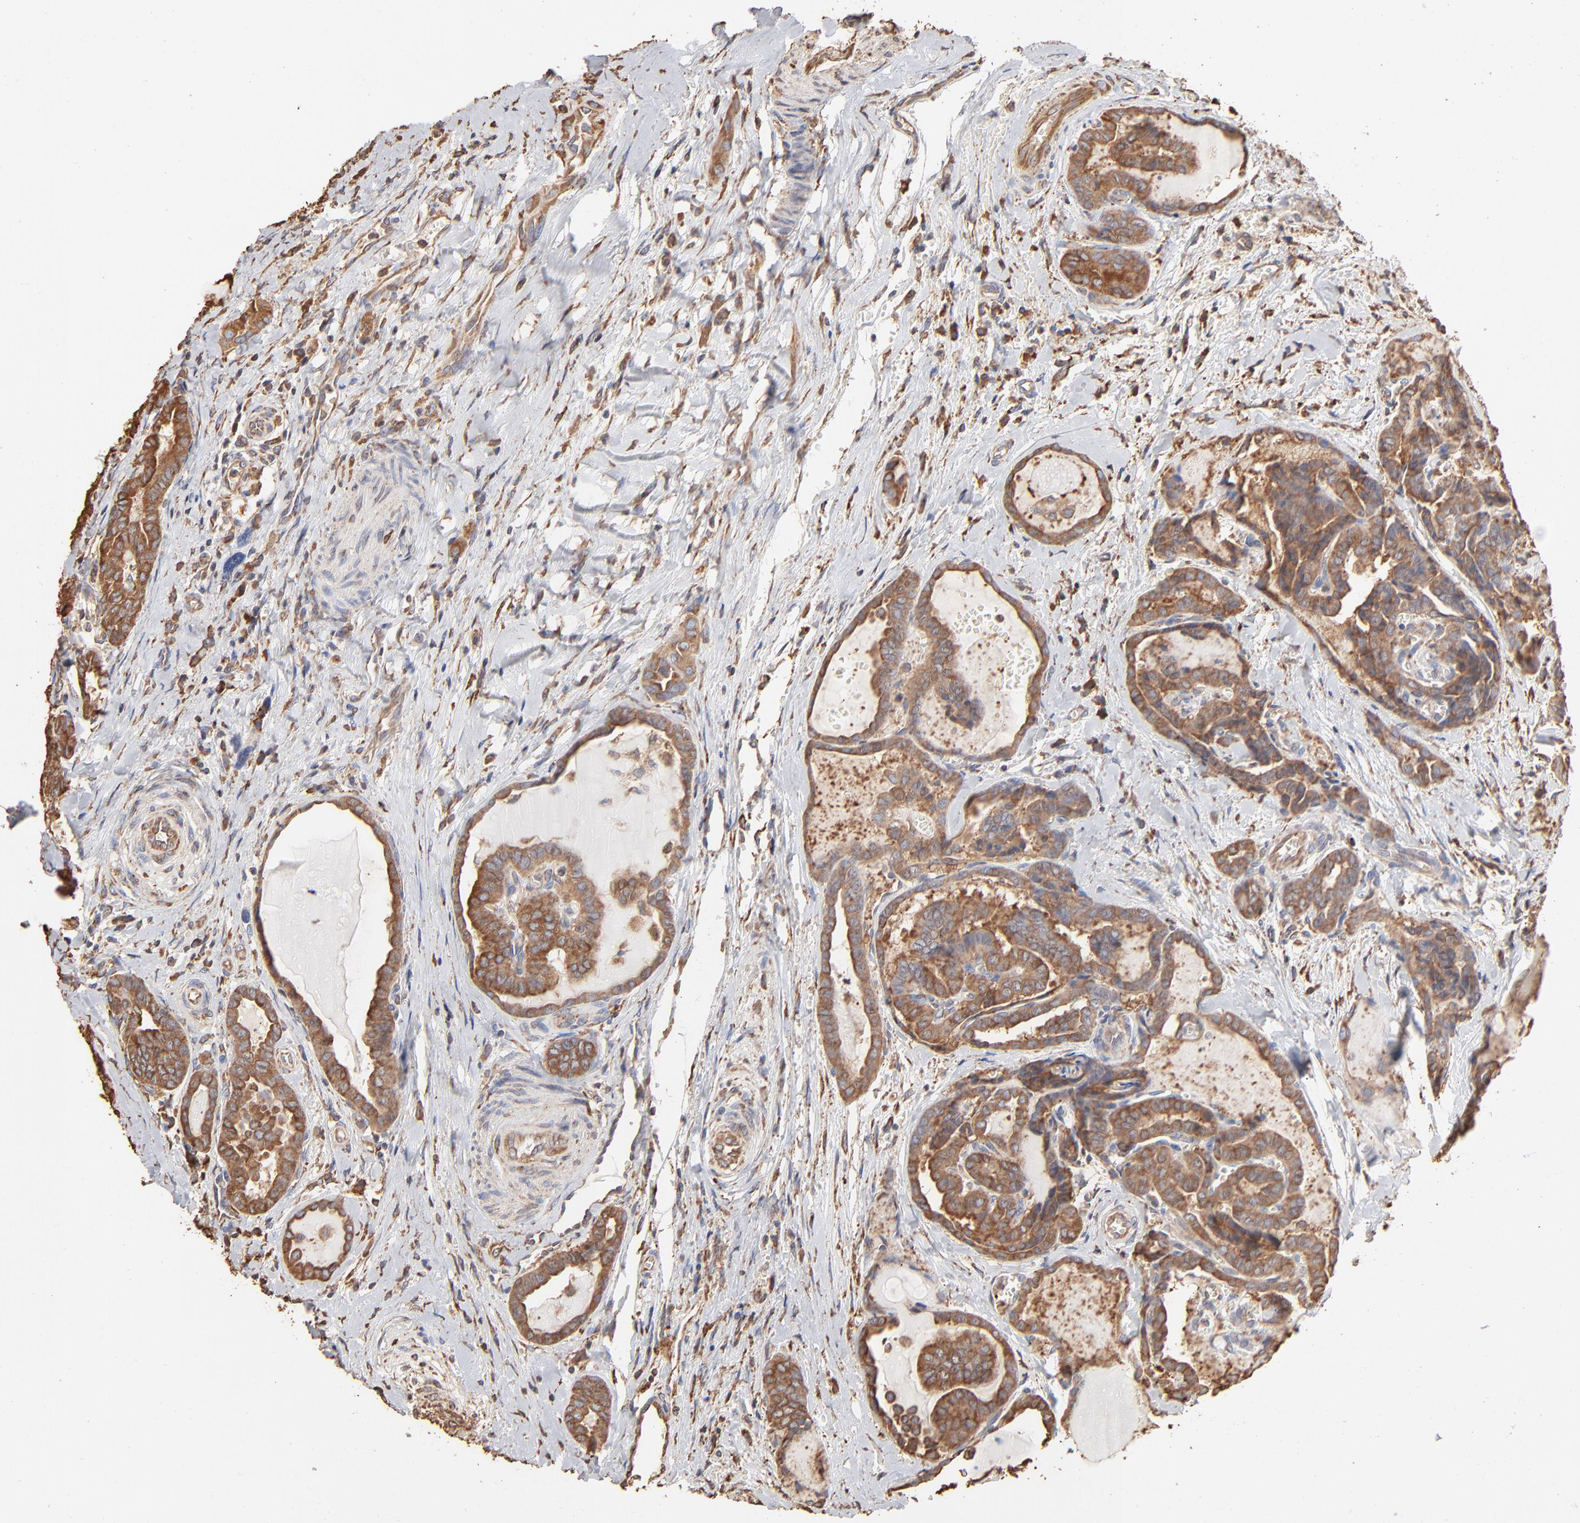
{"staining": {"intensity": "moderate", "quantity": ">75%", "location": "cytoplasmic/membranous"}, "tissue": "thyroid cancer", "cell_type": "Tumor cells", "image_type": "cancer", "snomed": [{"axis": "morphology", "description": "Carcinoma, NOS"}, {"axis": "topography", "description": "Thyroid gland"}], "caption": "A high-resolution image shows immunohistochemistry (IHC) staining of thyroid cancer, which displays moderate cytoplasmic/membranous expression in approximately >75% of tumor cells.", "gene": "PDIA3", "patient": {"sex": "female", "age": 91}}